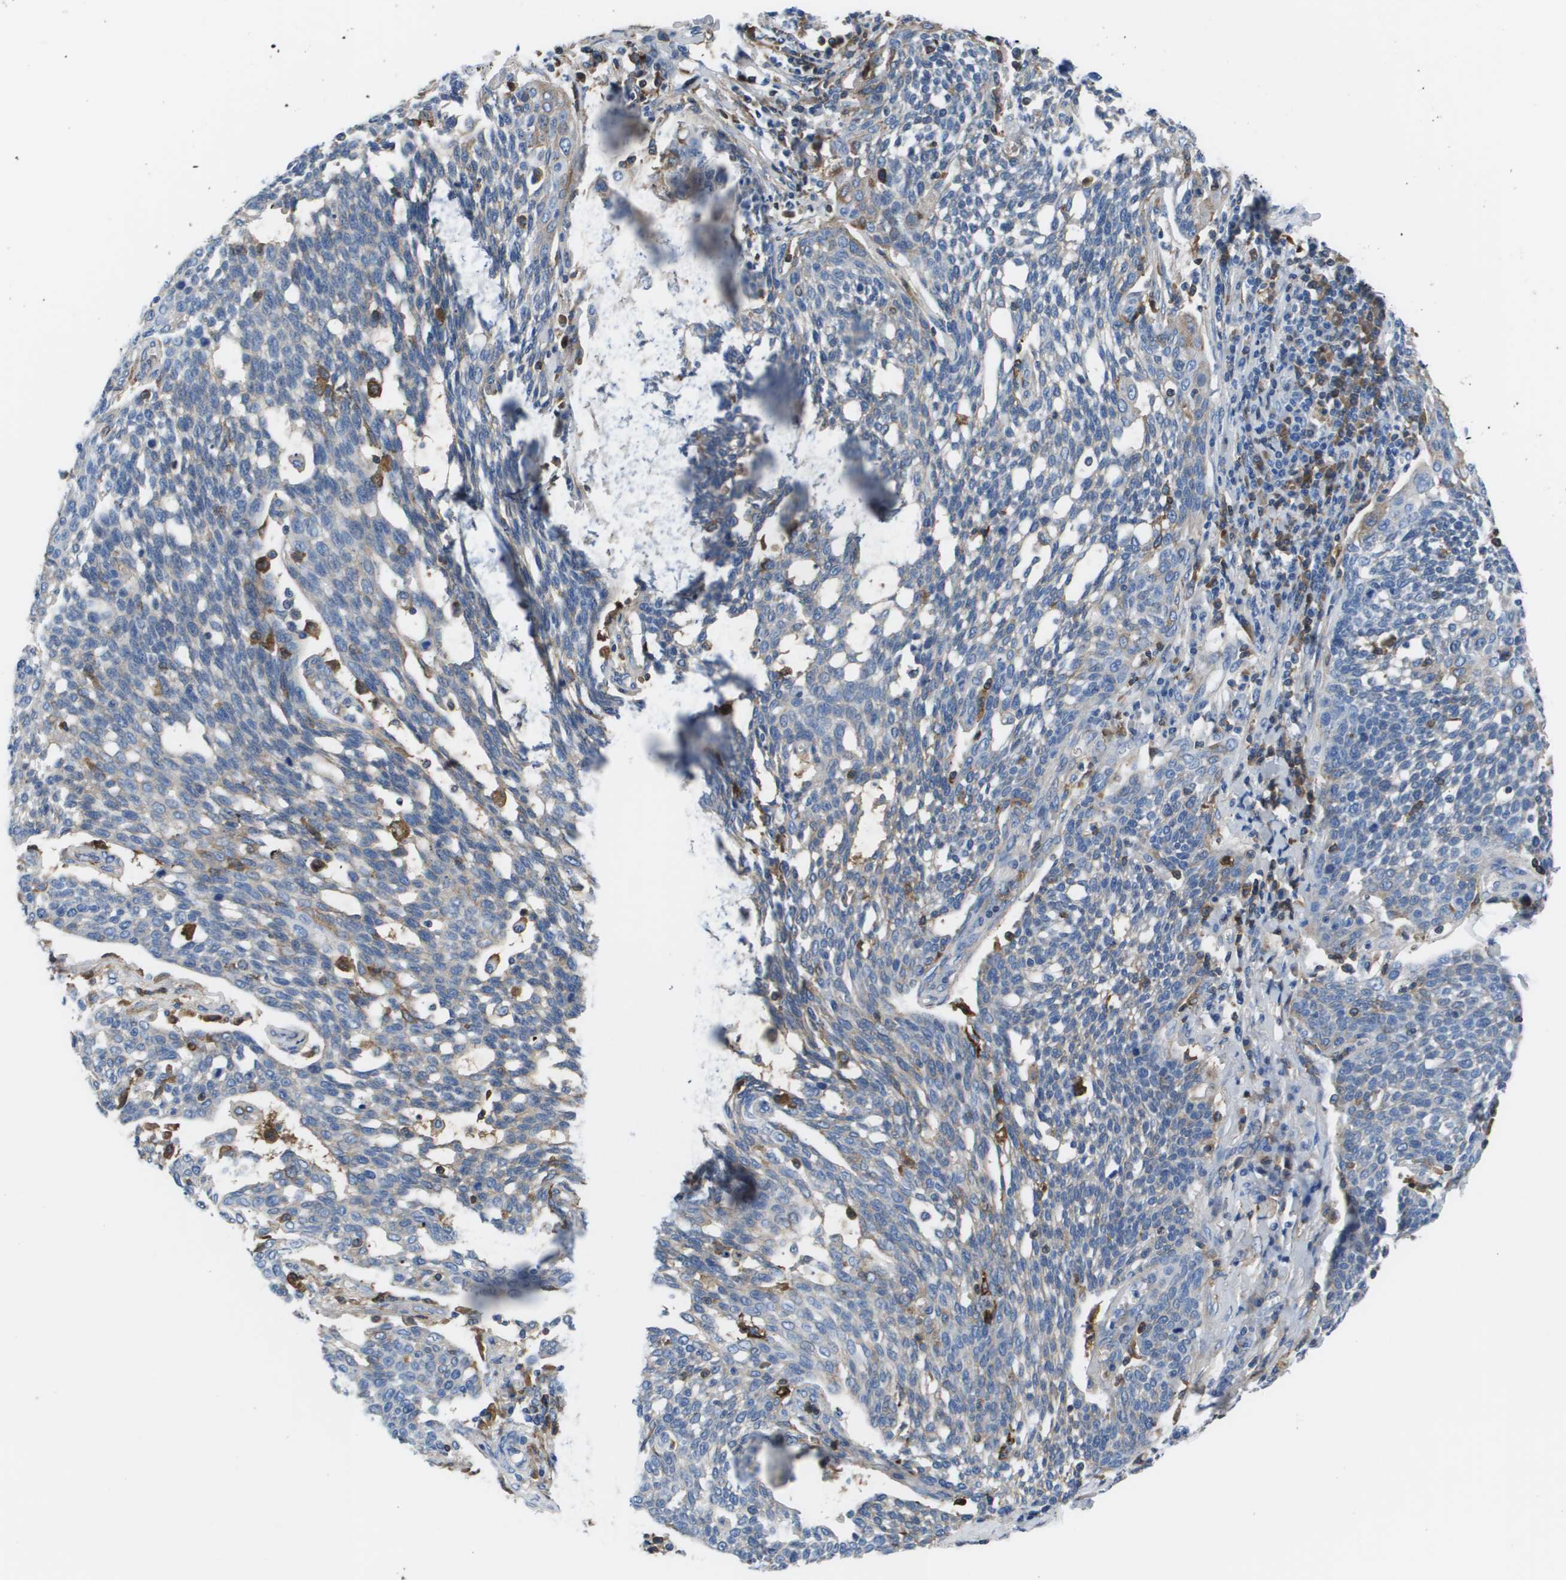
{"staining": {"intensity": "weak", "quantity": "<25%", "location": "cytoplasmic/membranous"}, "tissue": "cervical cancer", "cell_type": "Tumor cells", "image_type": "cancer", "snomed": [{"axis": "morphology", "description": "Squamous cell carcinoma, NOS"}, {"axis": "topography", "description": "Cervix"}], "caption": "The image shows no staining of tumor cells in cervical squamous cell carcinoma.", "gene": "VTN", "patient": {"sex": "female", "age": 34}}